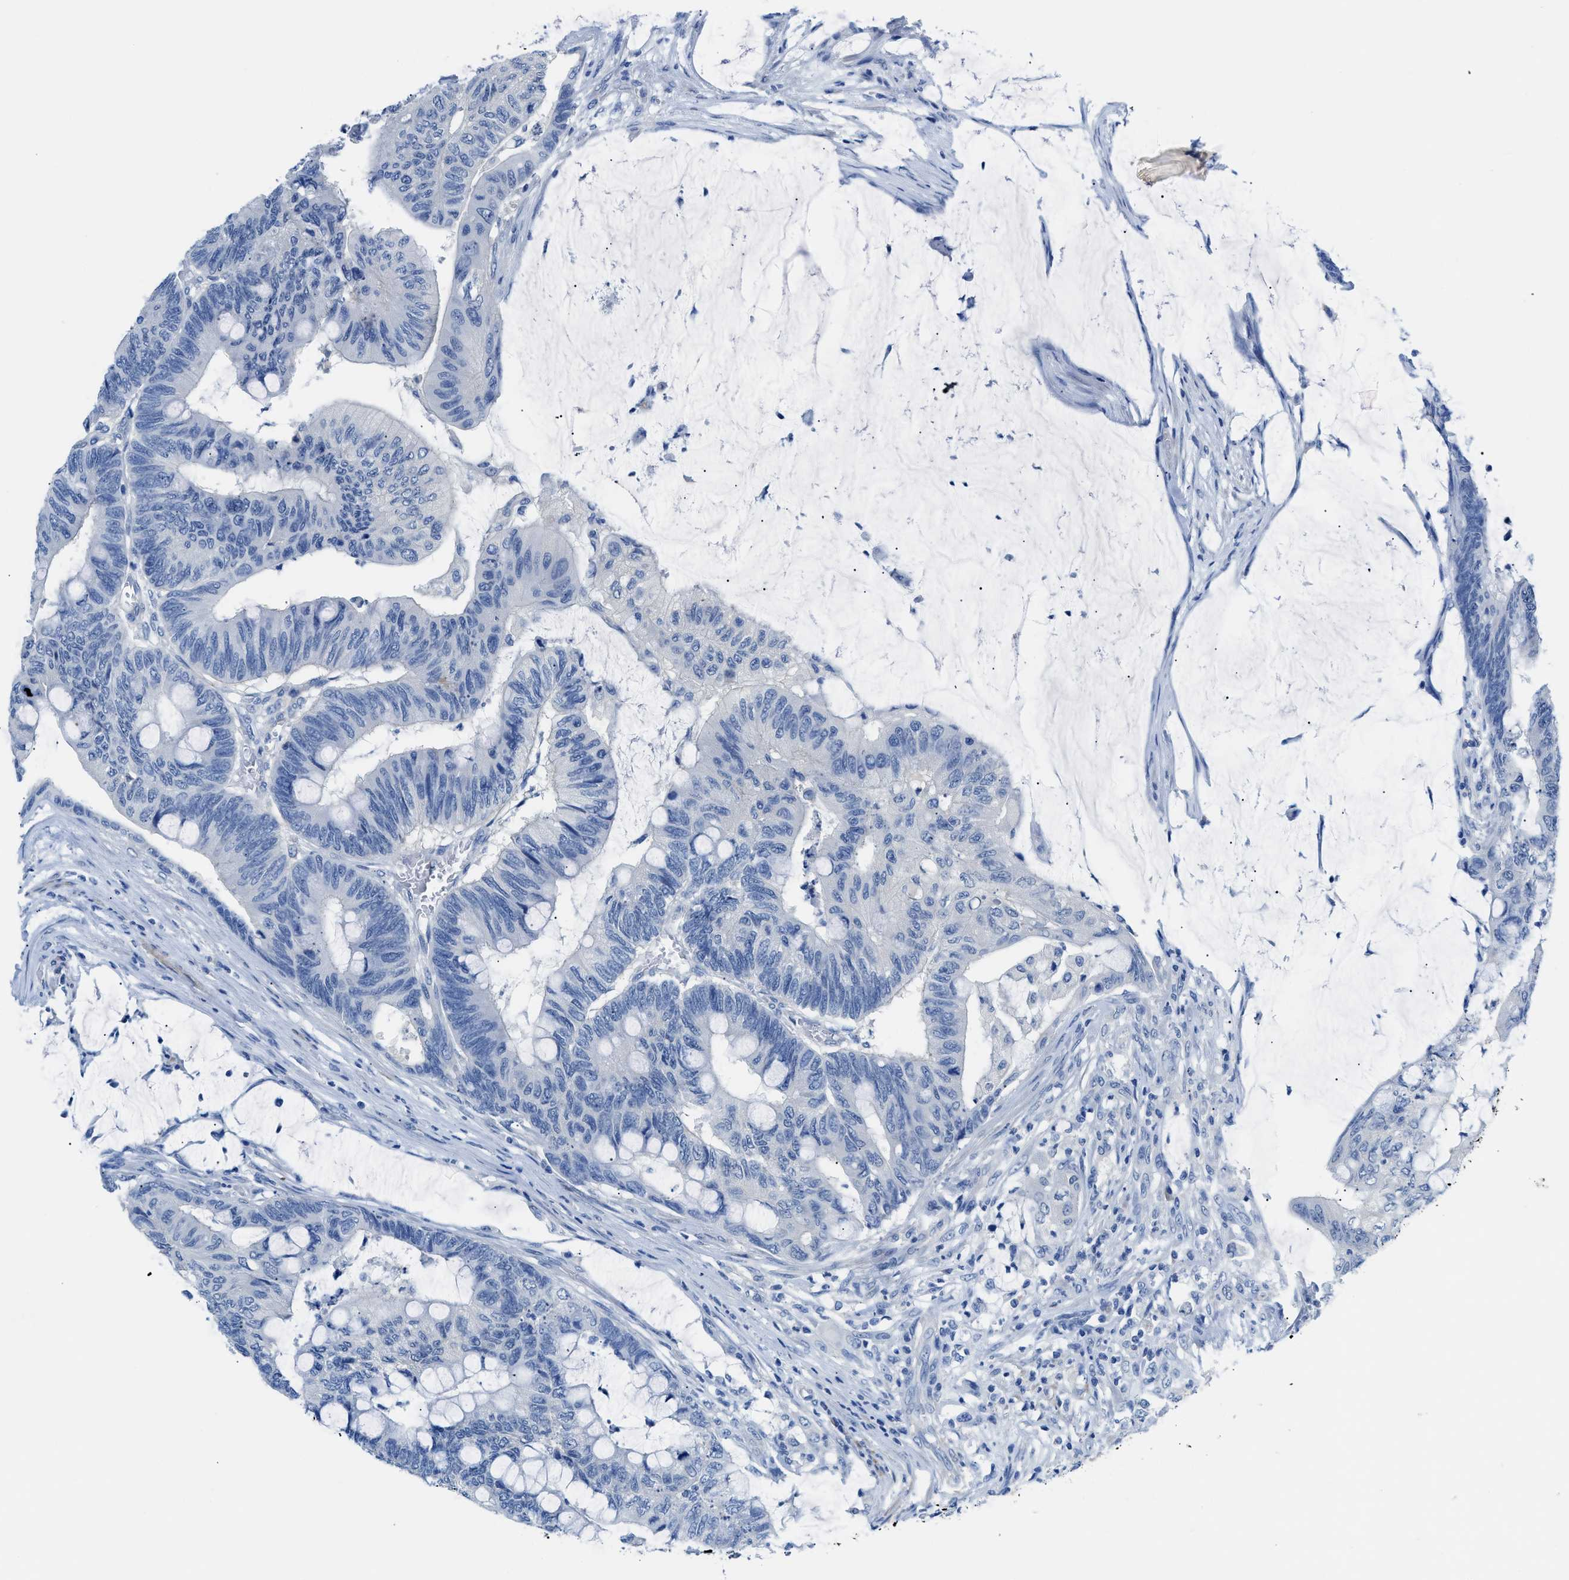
{"staining": {"intensity": "negative", "quantity": "none", "location": "none"}, "tissue": "colorectal cancer", "cell_type": "Tumor cells", "image_type": "cancer", "snomed": [{"axis": "morphology", "description": "Normal tissue, NOS"}, {"axis": "morphology", "description": "Adenocarcinoma, NOS"}, {"axis": "topography", "description": "Rectum"}], "caption": "This is an IHC micrograph of colorectal adenocarcinoma. There is no staining in tumor cells.", "gene": "SLC10A6", "patient": {"sex": "male", "age": 92}}